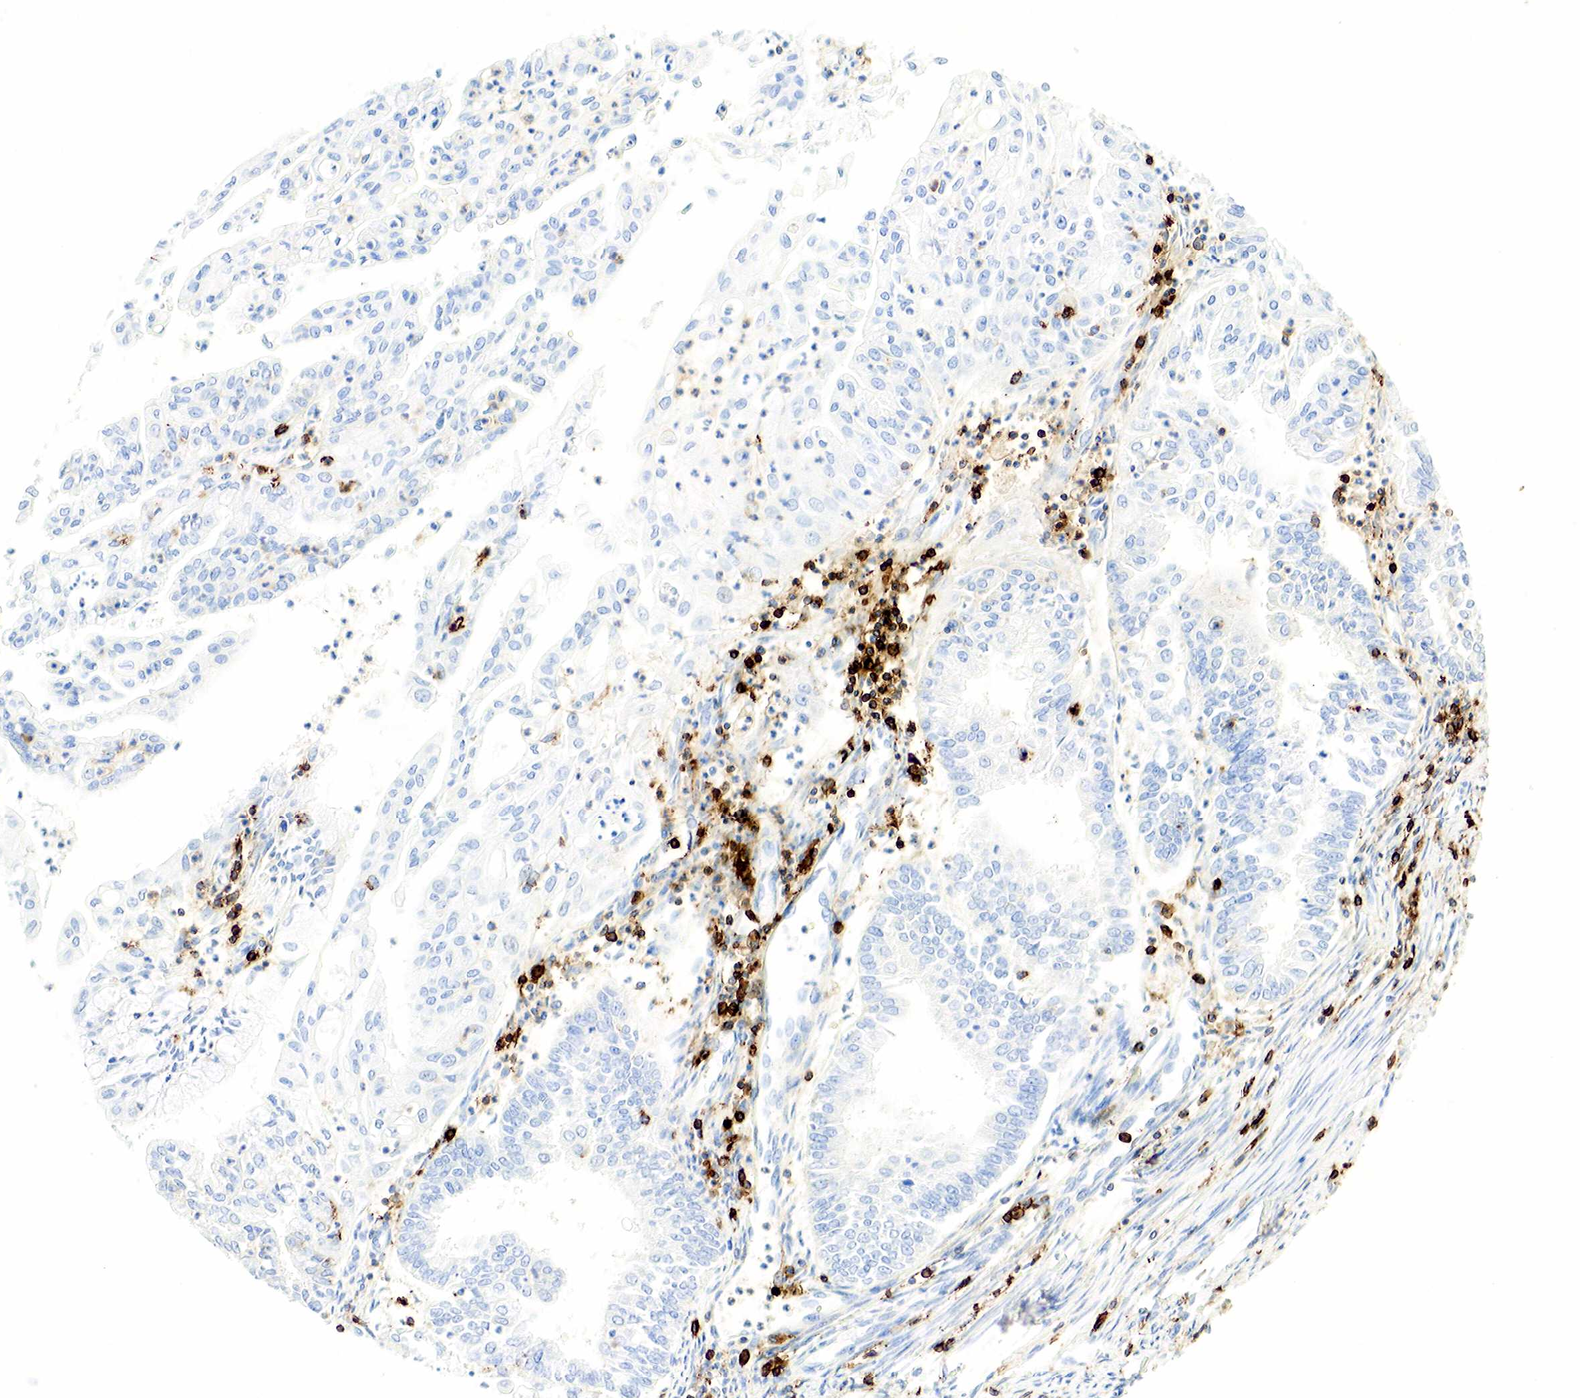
{"staining": {"intensity": "negative", "quantity": "none", "location": "none"}, "tissue": "endometrial cancer", "cell_type": "Tumor cells", "image_type": "cancer", "snomed": [{"axis": "morphology", "description": "Adenocarcinoma, NOS"}, {"axis": "topography", "description": "Endometrium"}], "caption": "A histopathology image of human adenocarcinoma (endometrial) is negative for staining in tumor cells. (DAB (3,3'-diaminobenzidine) immunohistochemistry (IHC) with hematoxylin counter stain).", "gene": "PTPRC", "patient": {"sex": "female", "age": 75}}